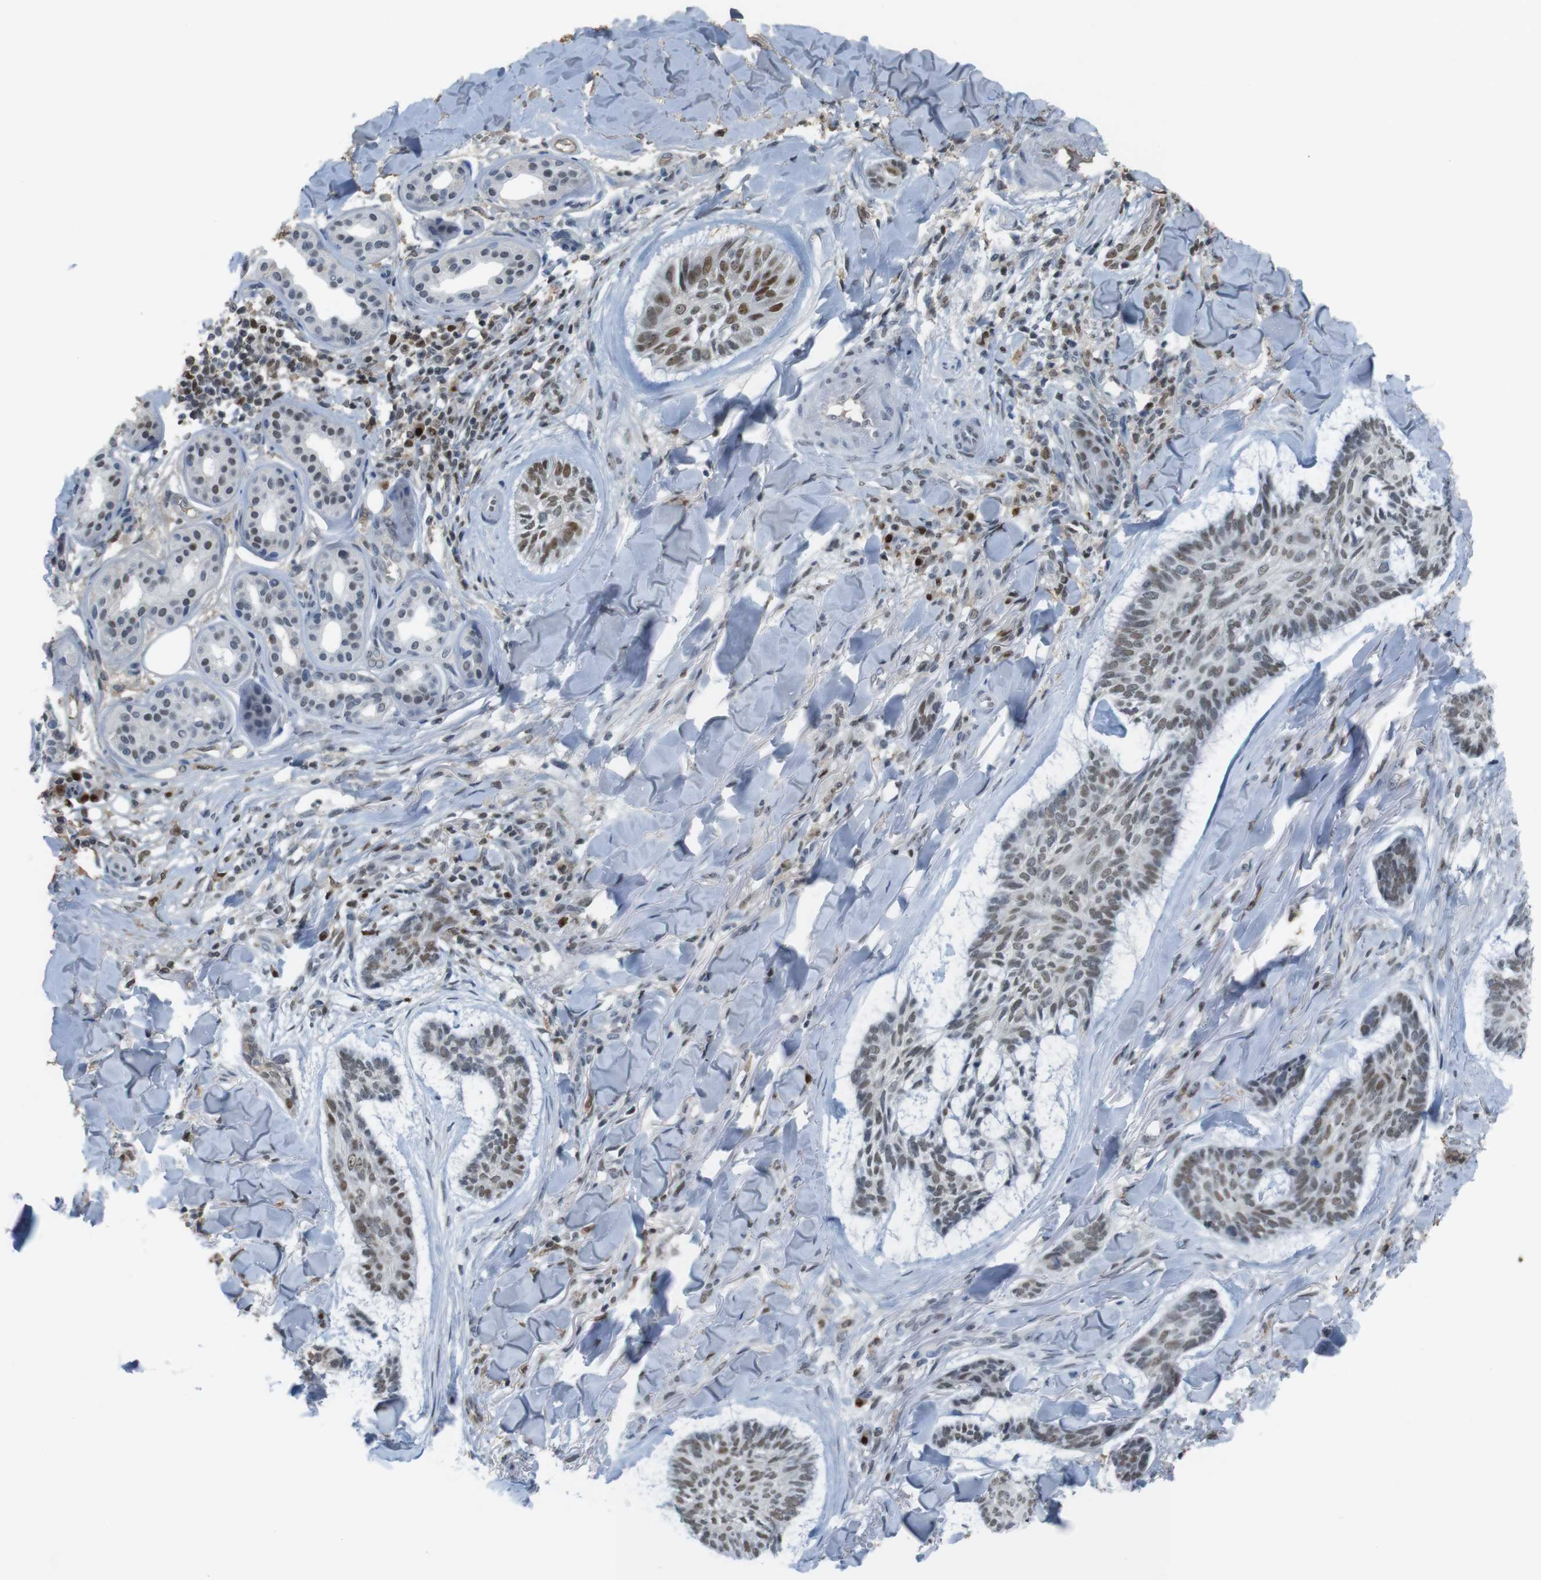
{"staining": {"intensity": "moderate", "quantity": "25%-75%", "location": "nuclear"}, "tissue": "skin cancer", "cell_type": "Tumor cells", "image_type": "cancer", "snomed": [{"axis": "morphology", "description": "Basal cell carcinoma"}, {"axis": "topography", "description": "Skin"}], "caption": "The photomicrograph reveals a brown stain indicating the presence of a protein in the nuclear of tumor cells in skin cancer. (DAB = brown stain, brightfield microscopy at high magnification).", "gene": "SUB1", "patient": {"sex": "male", "age": 43}}